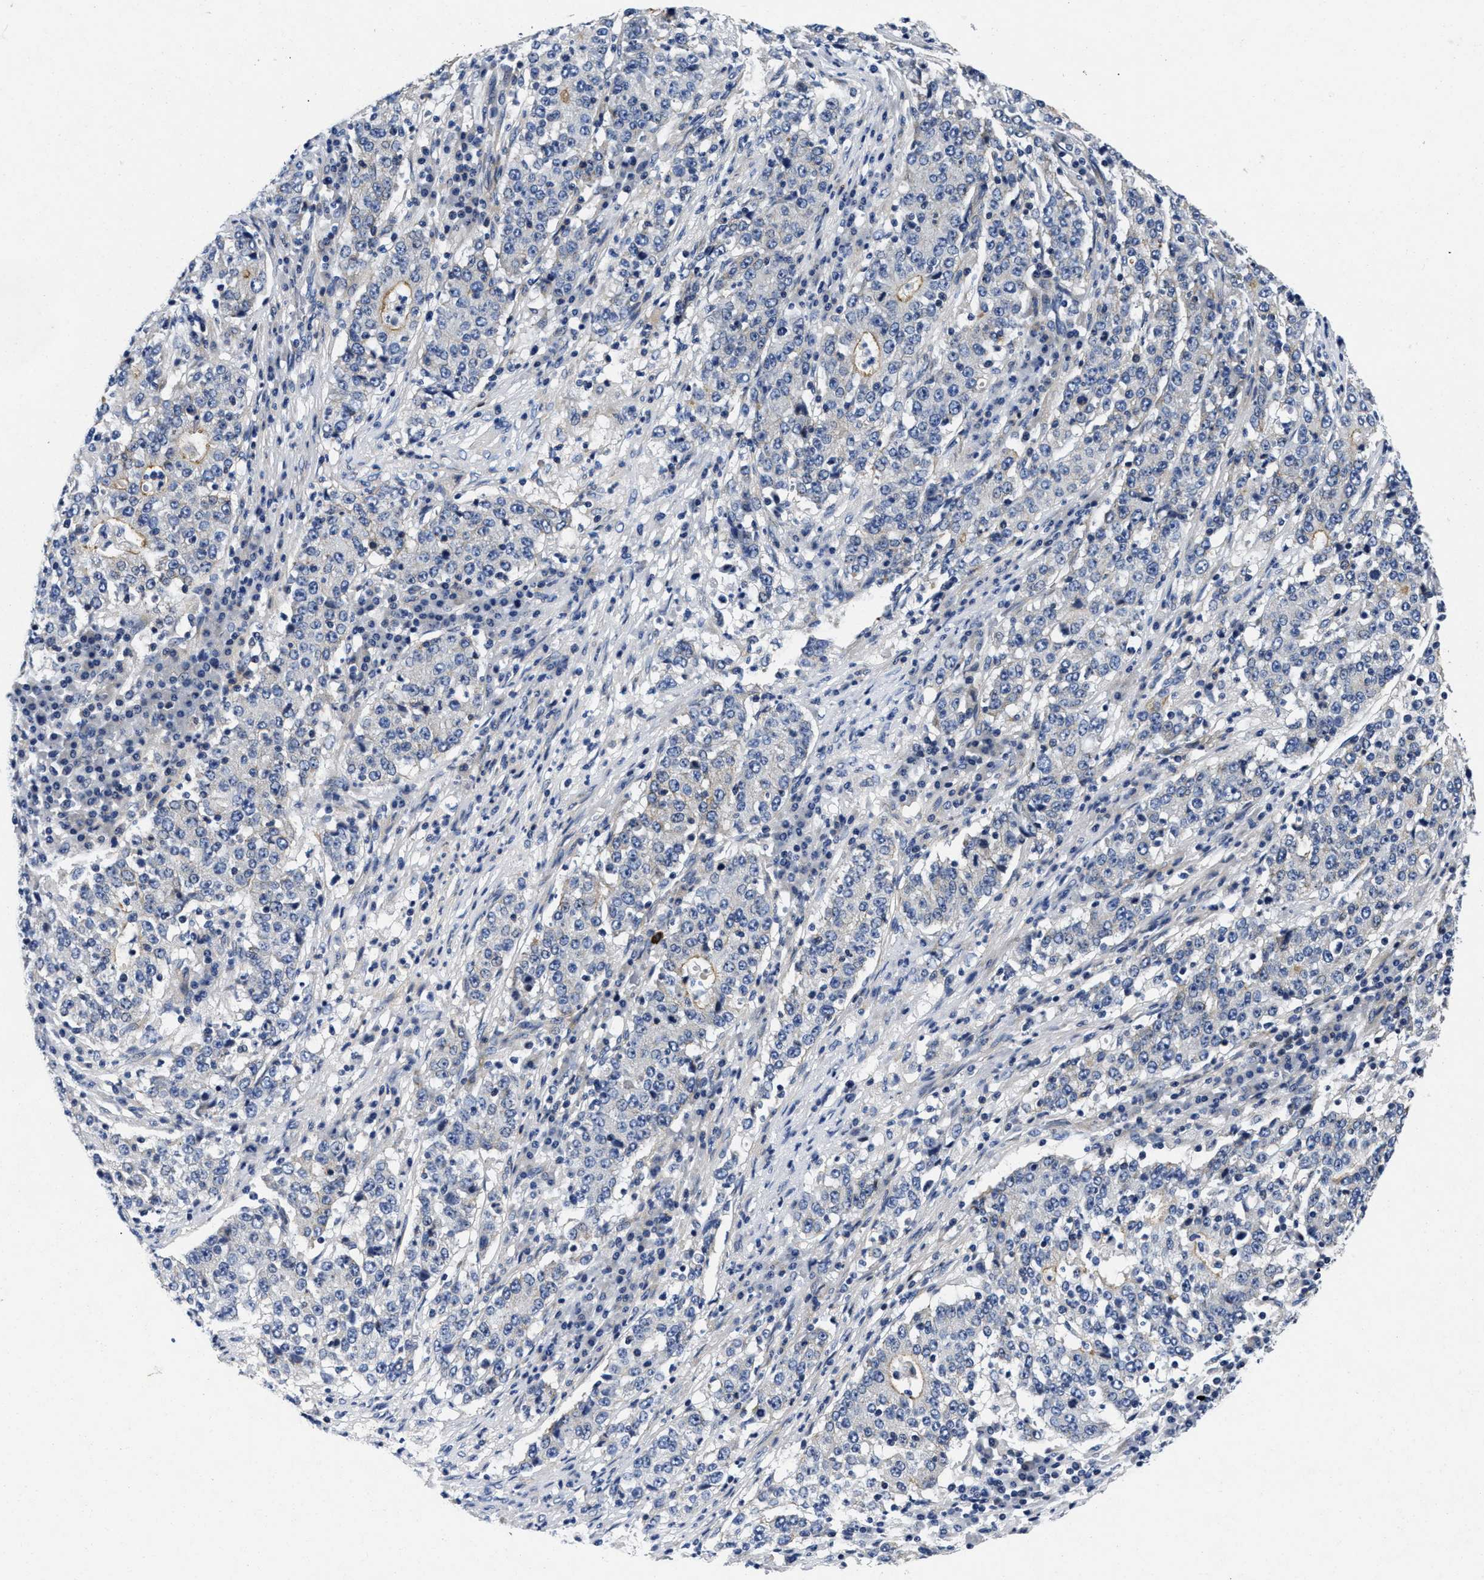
{"staining": {"intensity": "negative", "quantity": "none", "location": "none"}, "tissue": "stomach cancer", "cell_type": "Tumor cells", "image_type": "cancer", "snomed": [{"axis": "morphology", "description": "Adenocarcinoma, NOS"}, {"axis": "topography", "description": "Stomach"}], "caption": "The histopathology image displays no staining of tumor cells in stomach cancer (adenocarcinoma).", "gene": "LAD1", "patient": {"sex": "male", "age": 59}}